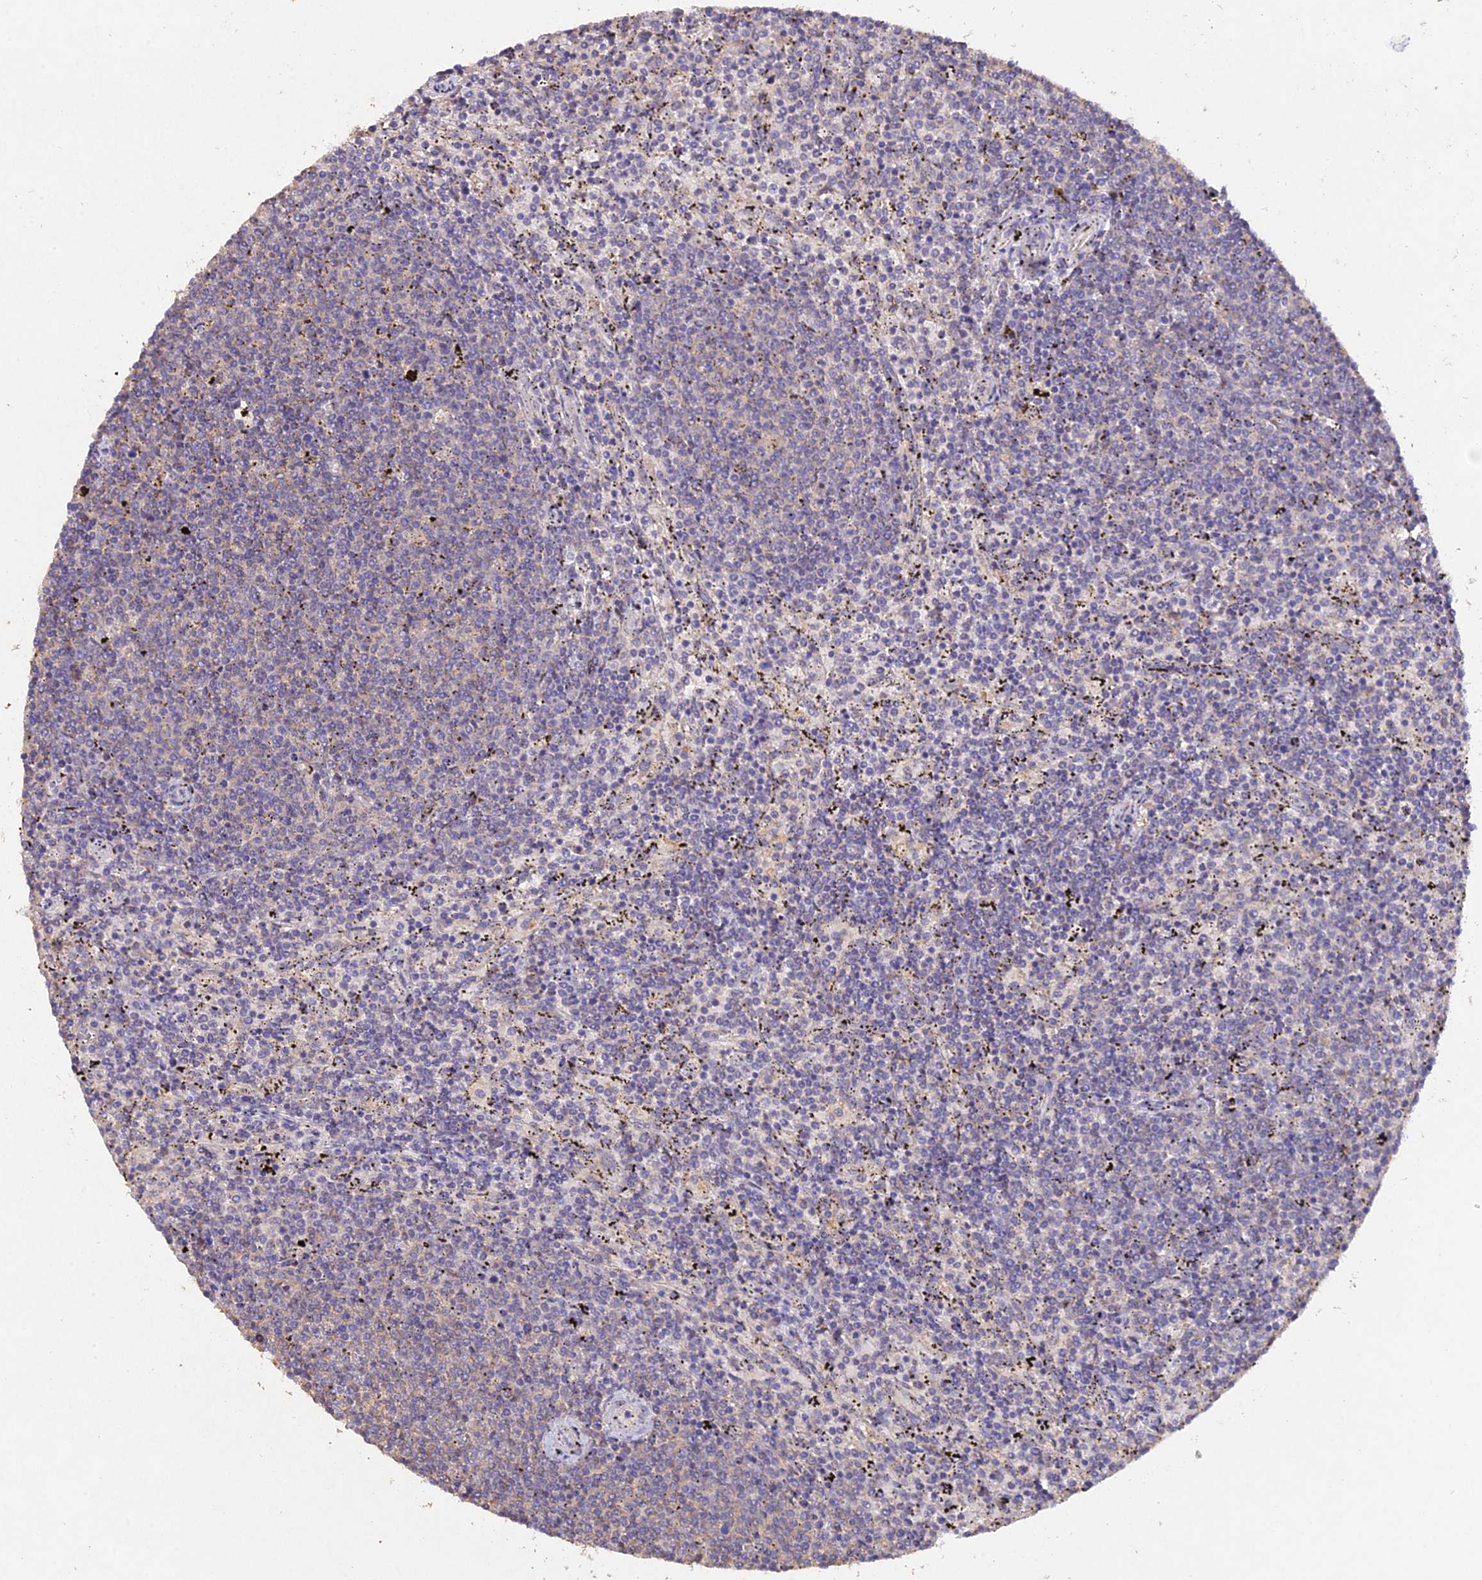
{"staining": {"intensity": "negative", "quantity": "none", "location": "none"}, "tissue": "lymphoma", "cell_type": "Tumor cells", "image_type": "cancer", "snomed": [{"axis": "morphology", "description": "Malignant lymphoma, non-Hodgkin's type, Low grade"}, {"axis": "topography", "description": "Spleen"}], "caption": "Immunohistochemistry of lymphoma exhibits no positivity in tumor cells.", "gene": "SLC26A4", "patient": {"sex": "female", "age": 50}}